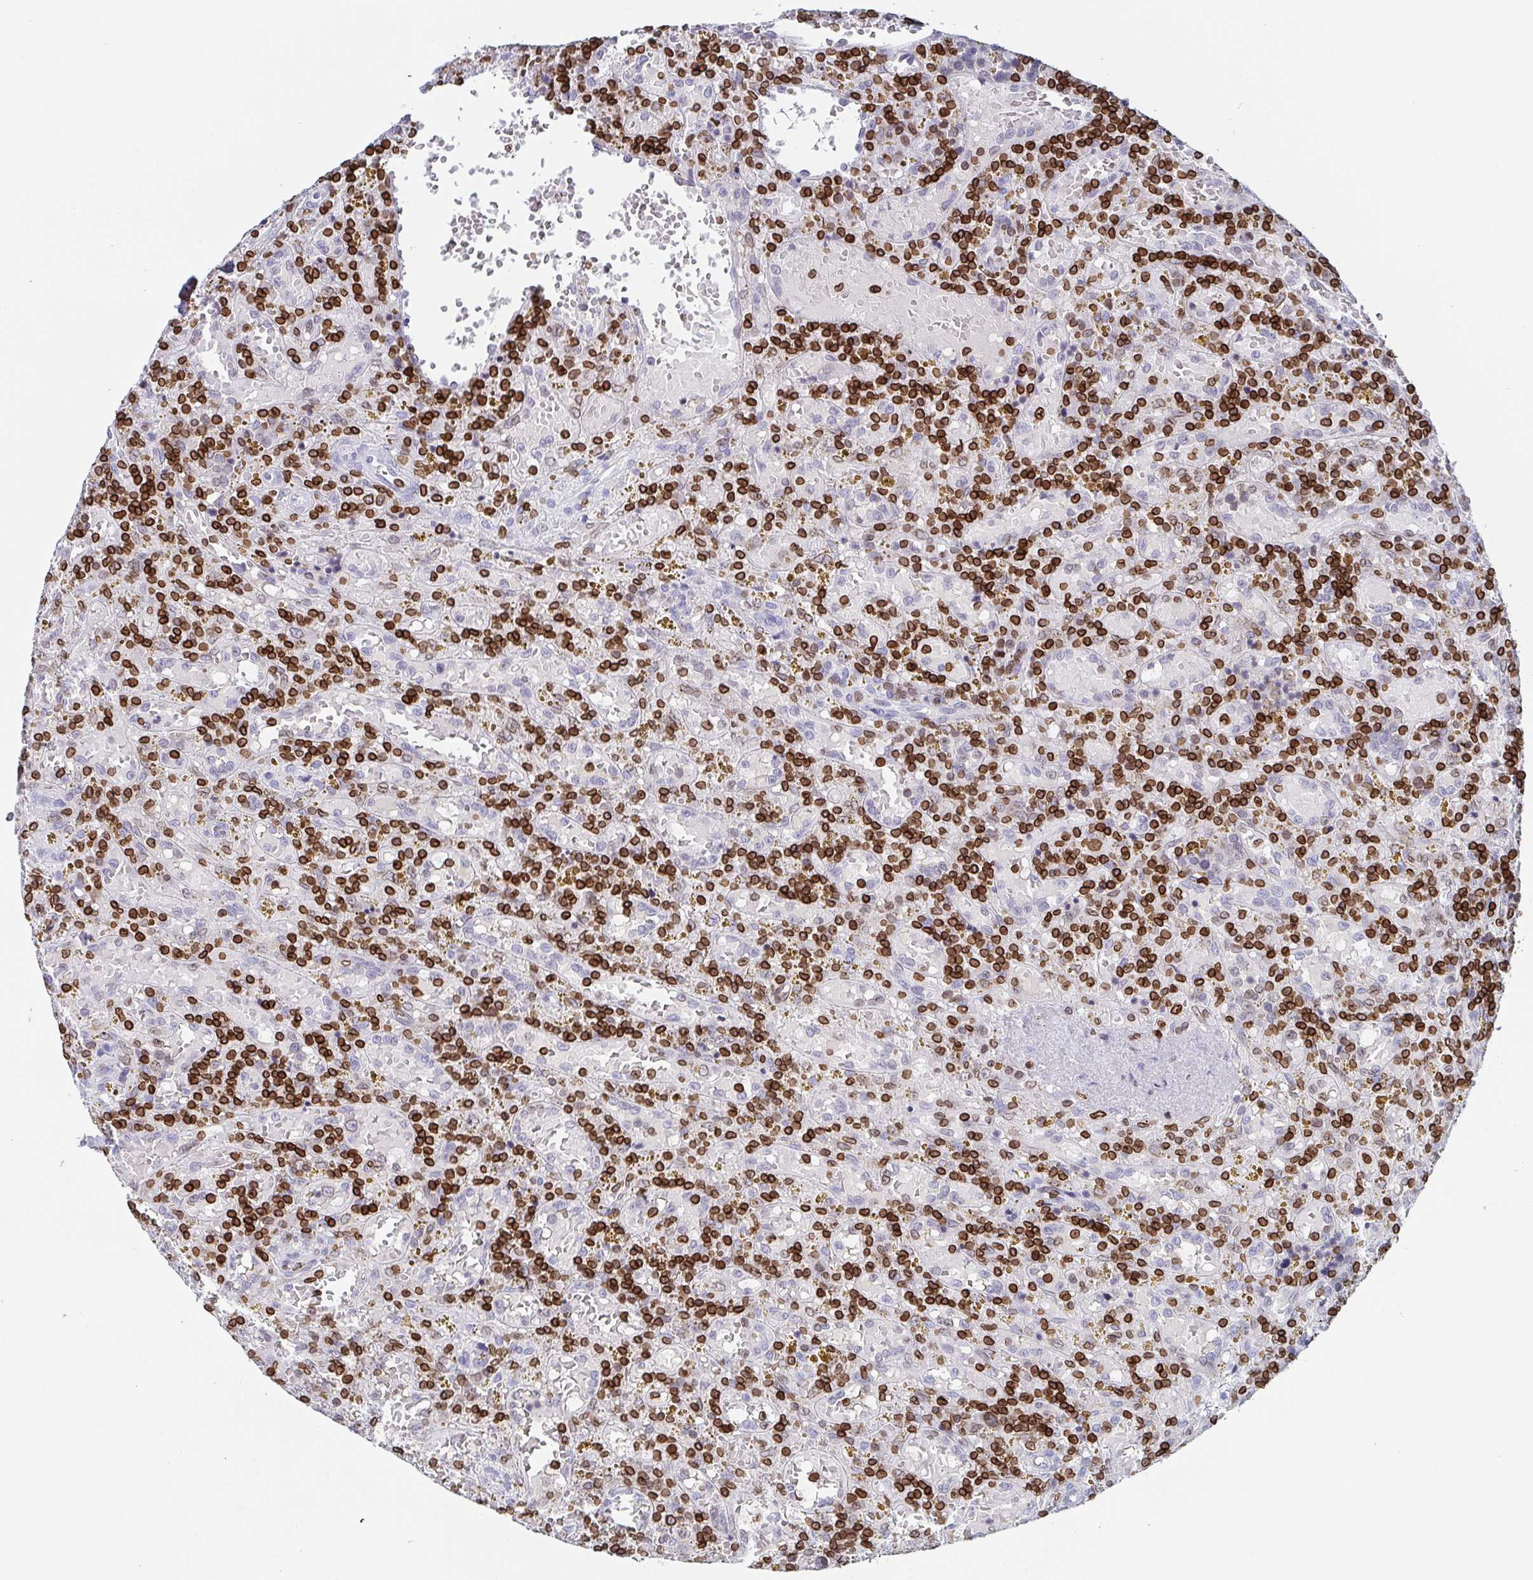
{"staining": {"intensity": "strong", "quantity": "25%-75%", "location": "cytoplasmic/membranous,nuclear"}, "tissue": "lymphoma", "cell_type": "Tumor cells", "image_type": "cancer", "snomed": [{"axis": "morphology", "description": "Malignant lymphoma, non-Hodgkin's type, Low grade"}, {"axis": "topography", "description": "Spleen"}], "caption": "Brown immunohistochemical staining in low-grade malignant lymphoma, non-Hodgkin's type exhibits strong cytoplasmic/membranous and nuclear staining in approximately 25%-75% of tumor cells. The protein is stained brown, and the nuclei are stained in blue (DAB (3,3'-diaminobenzidine) IHC with brightfield microscopy, high magnification).", "gene": "BTBD7", "patient": {"sex": "female", "age": 65}}